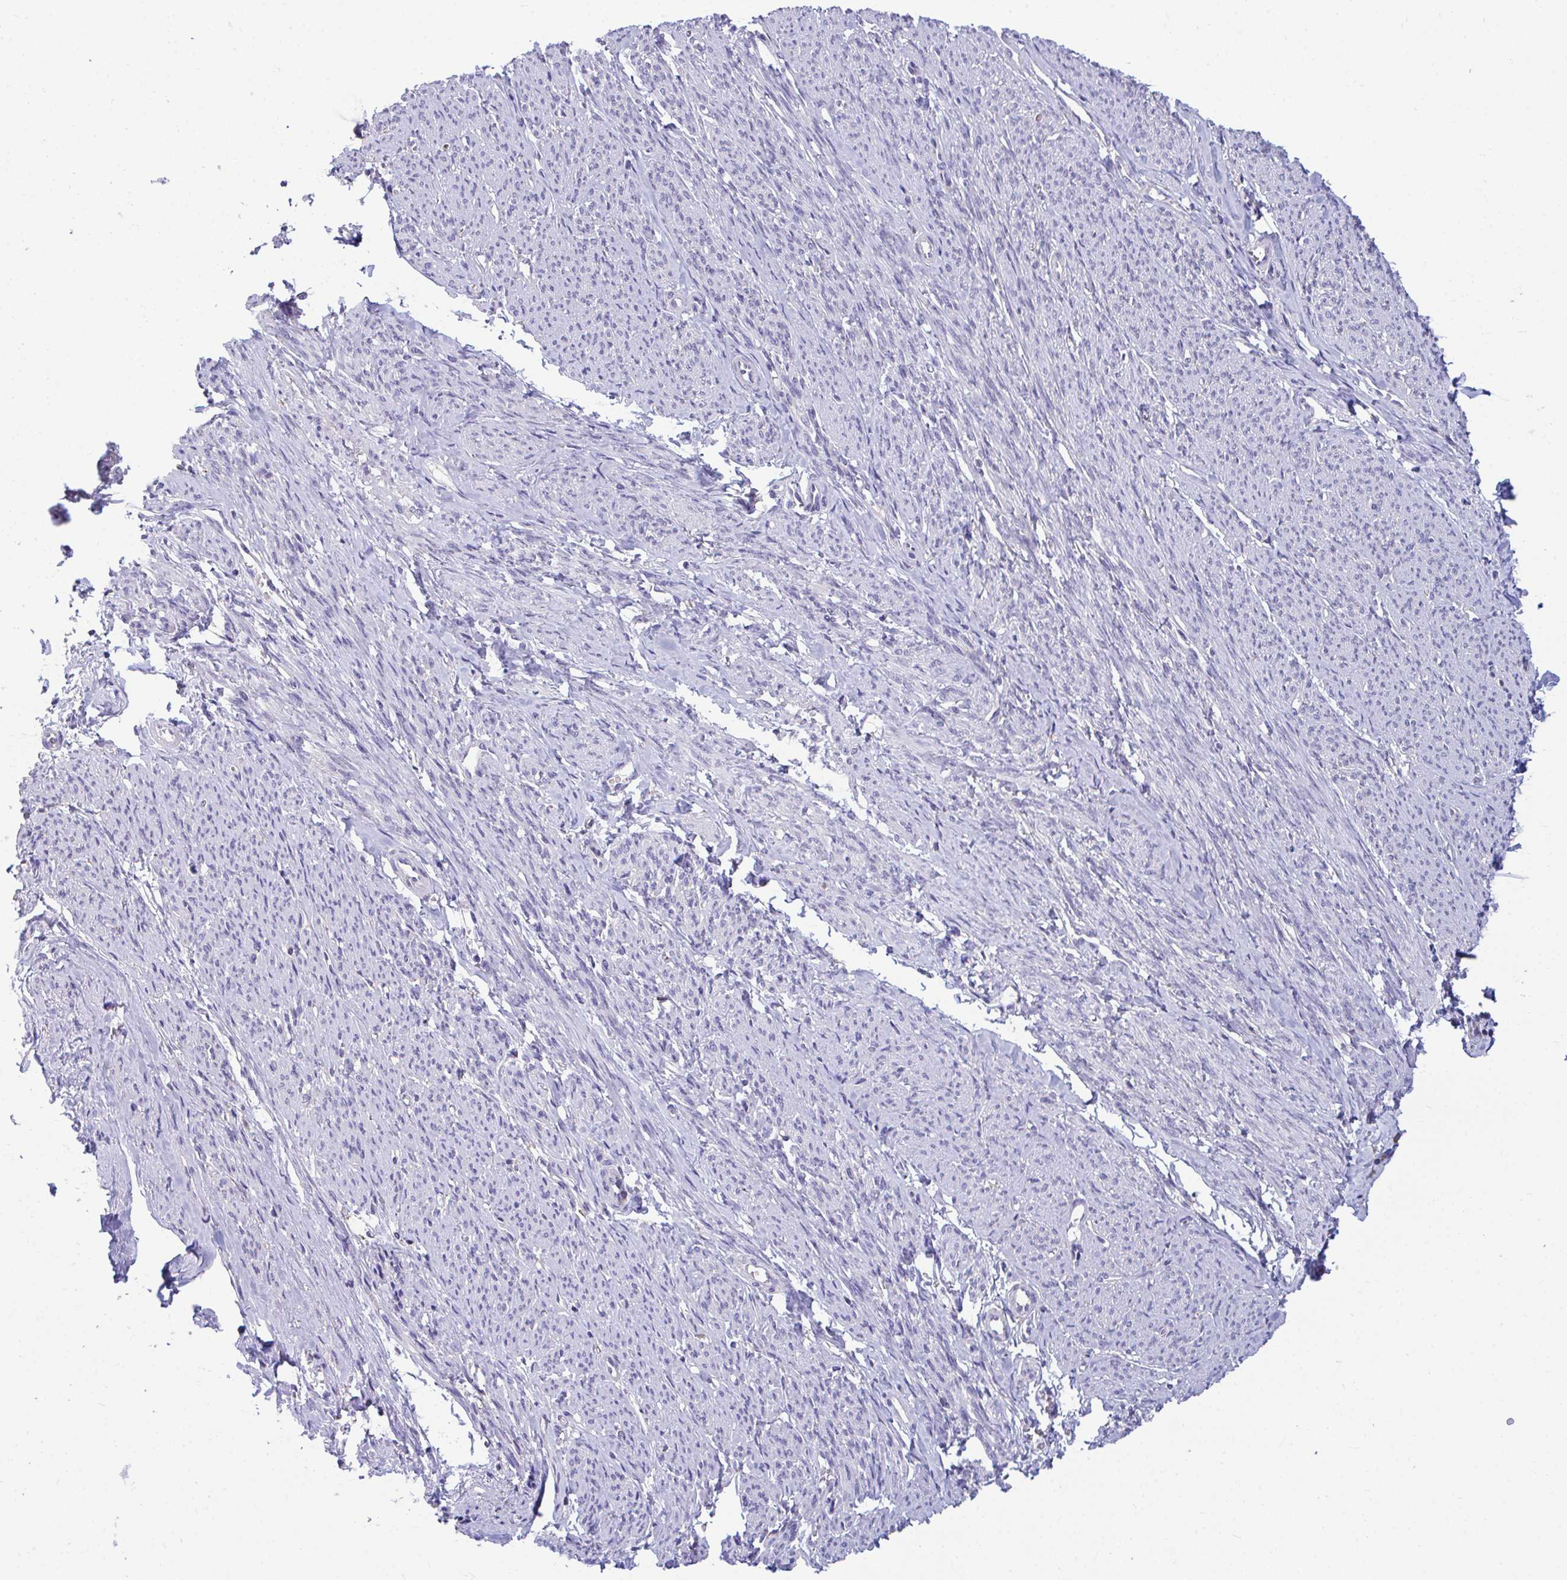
{"staining": {"intensity": "negative", "quantity": "none", "location": "none"}, "tissue": "smooth muscle", "cell_type": "Smooth muscle cells", "image_type": "normal", "snomed": [{"axis": "morphology", "description": "Normal tissue, NOS"}, {"axis": "topography", "description": "Smooth muscle"}], "caption": "This is an IHC photomicrograph of unremarkable smooth muscle. There is no expression in smooth muscle cells.", "gene": "PIGK", "patient": {"sex": "female", "age": 65}}